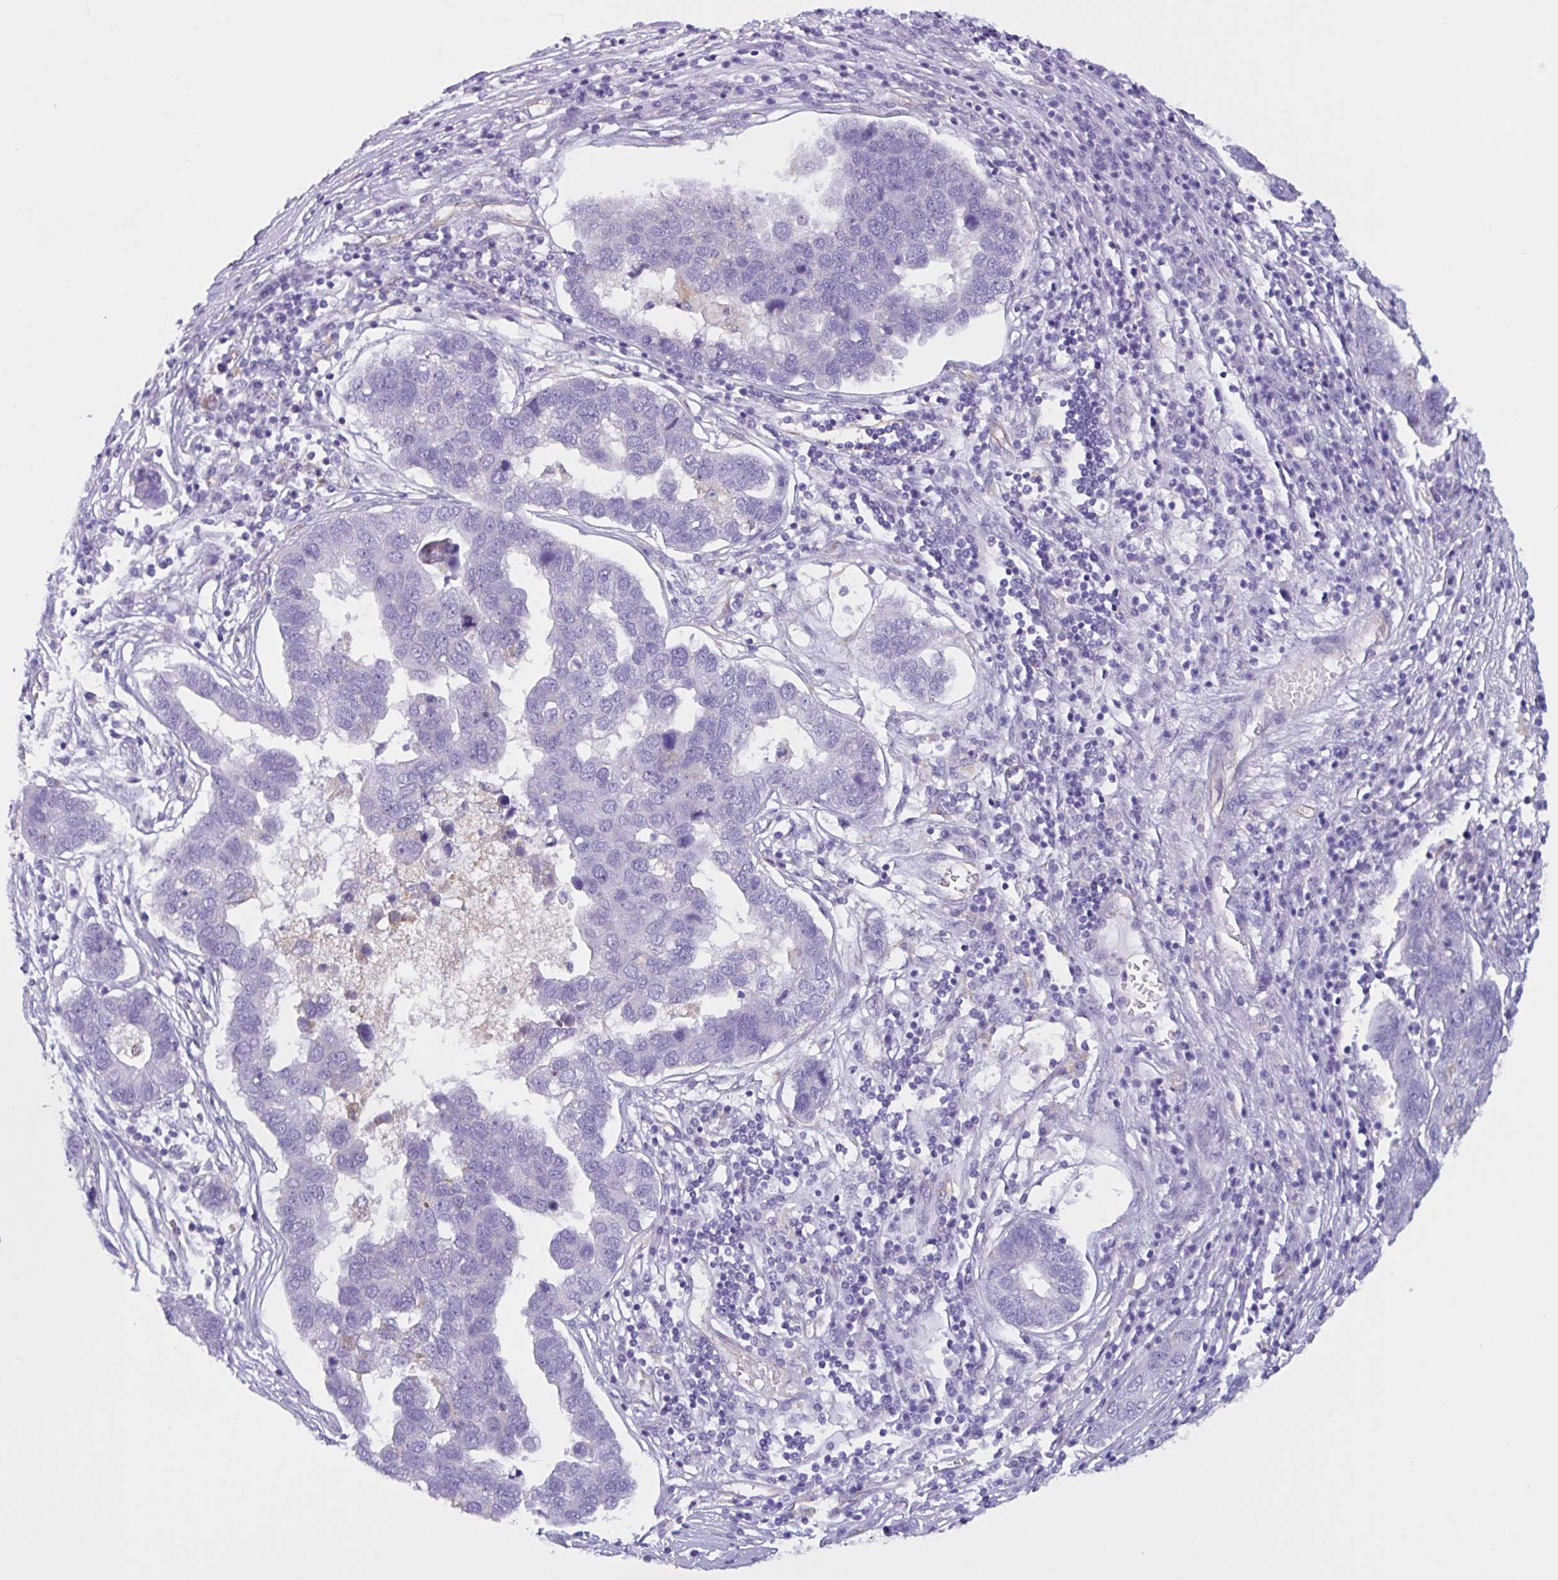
{"staining": {"intensity": "negative", "quantity": "none", "location": "none"}, "tissue": "pancreatic cancer", "cell_type": "Tumor cells", "image_type": "cancer", "snomed": [{"axis": "morphology", "description": "Adenocarcinoma, NOS"}, {"axis": "topography", "description": "Pancreas"}], "caption": "Photomicrograph shows no protein staining in tumor cells of pancreatic cancer (adenocarcinoma) tissue. Nuclei are stained in blue.", "gene": "RPL22L1", "patient": {"sex": "female", "age": 61}}